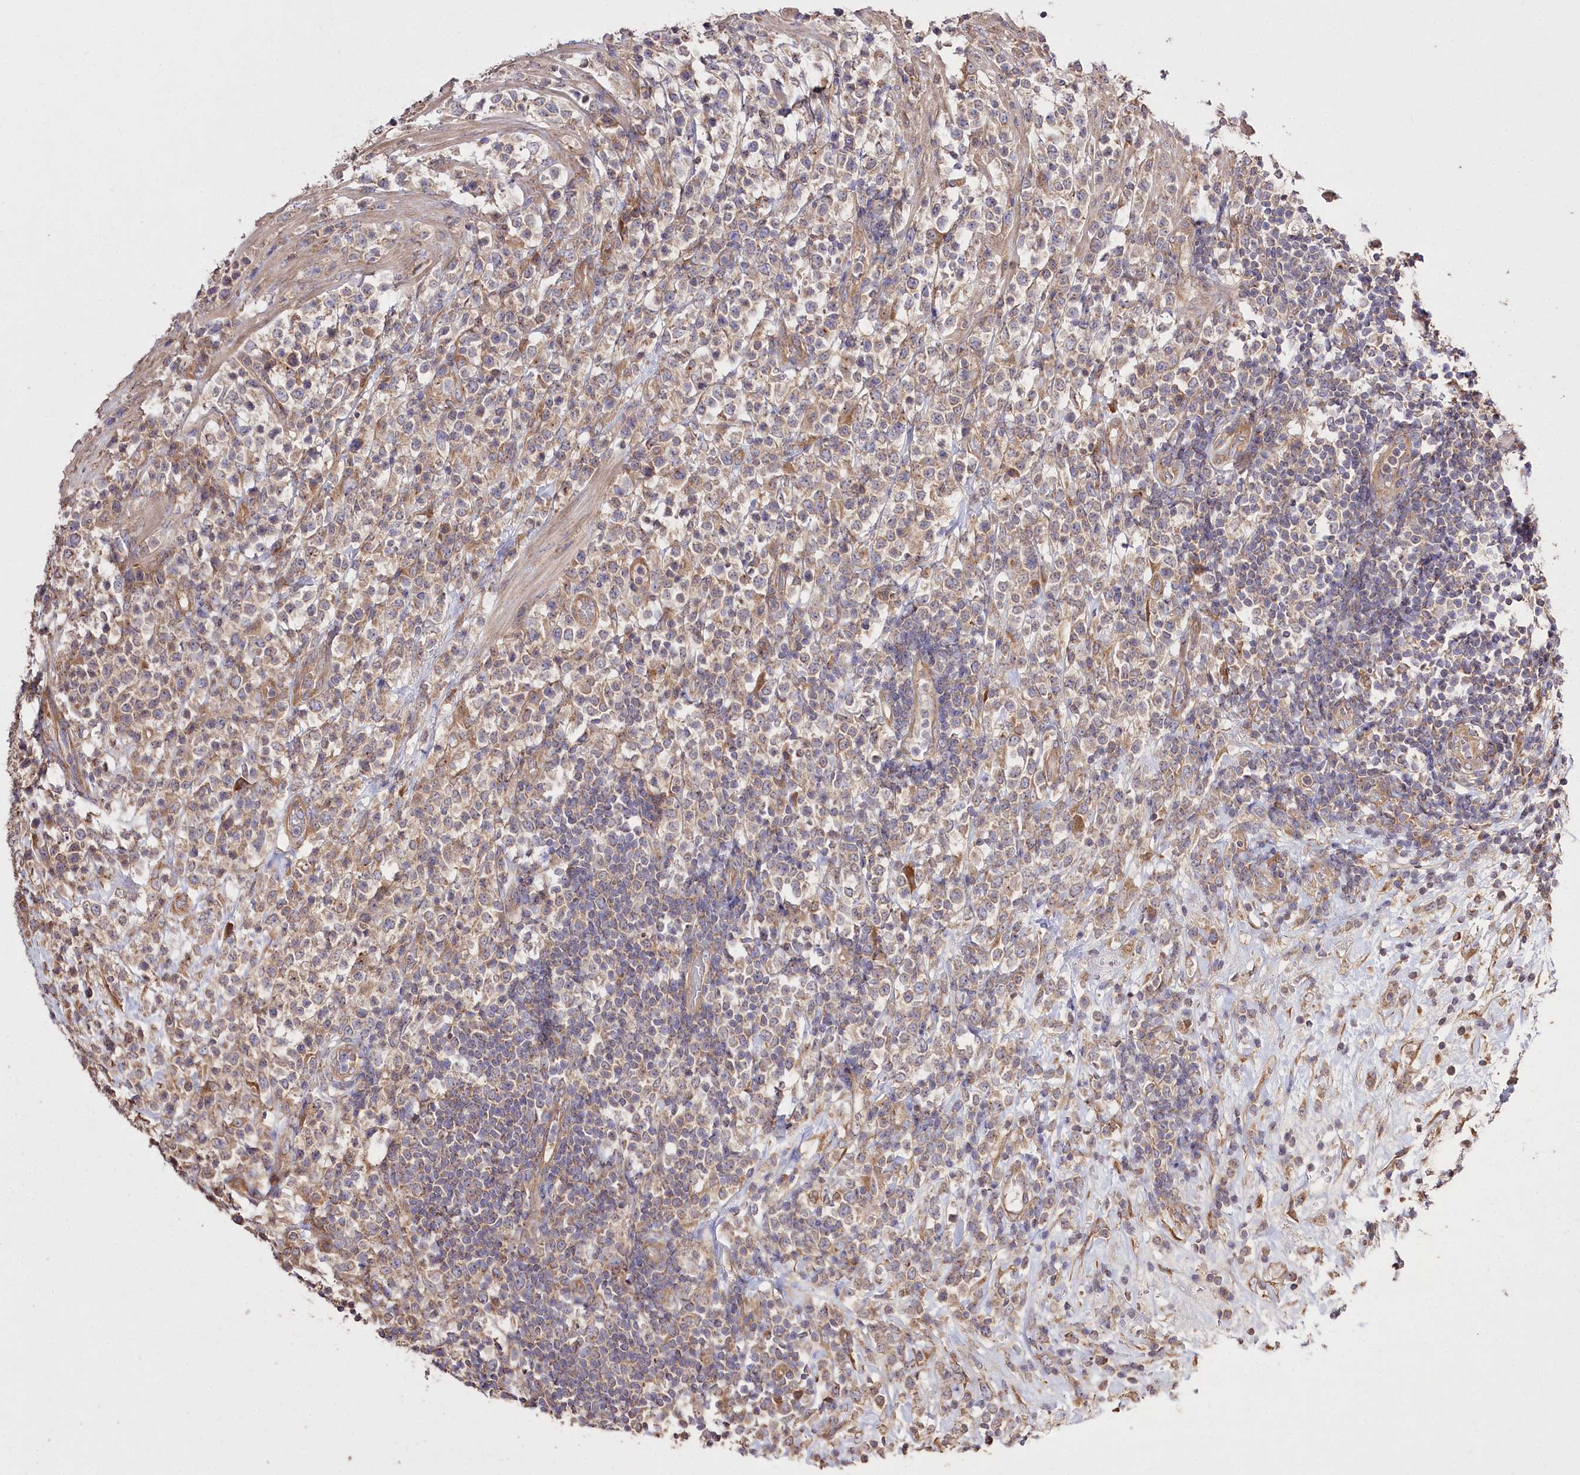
{"staining": {"intensity": "weak", "quantity": "25%-75%", "location": "cytoplasmic/membranous"}, "tissue": "lymphoma", "cell_type": "Tumor cells", "image_type": "cancer", "snomed": [{"axis": "morphology", "description": "Malignant lymphoma, non-Hodgkin's type, High grade"}, {"axis": "topography", "description": "Colon"}], "caption": "Immunohistochemistry (IHC) staining of high-grade malignant lymphoma, non-Hodgkin's type, which demonstrates low levels of weak cytoplasmic/membranous staining in about 25%-75% of tumor cells indicating weak cytoplasmic/membranous protein expression. The staining was performed using DAB (3,3'-diaminobenzidine) (brown) for protein detection and nuclei were counterstained in hematoxylin (blue).", "gene": "PRSS53", "patient": {"sex": "female", "age": 53}}